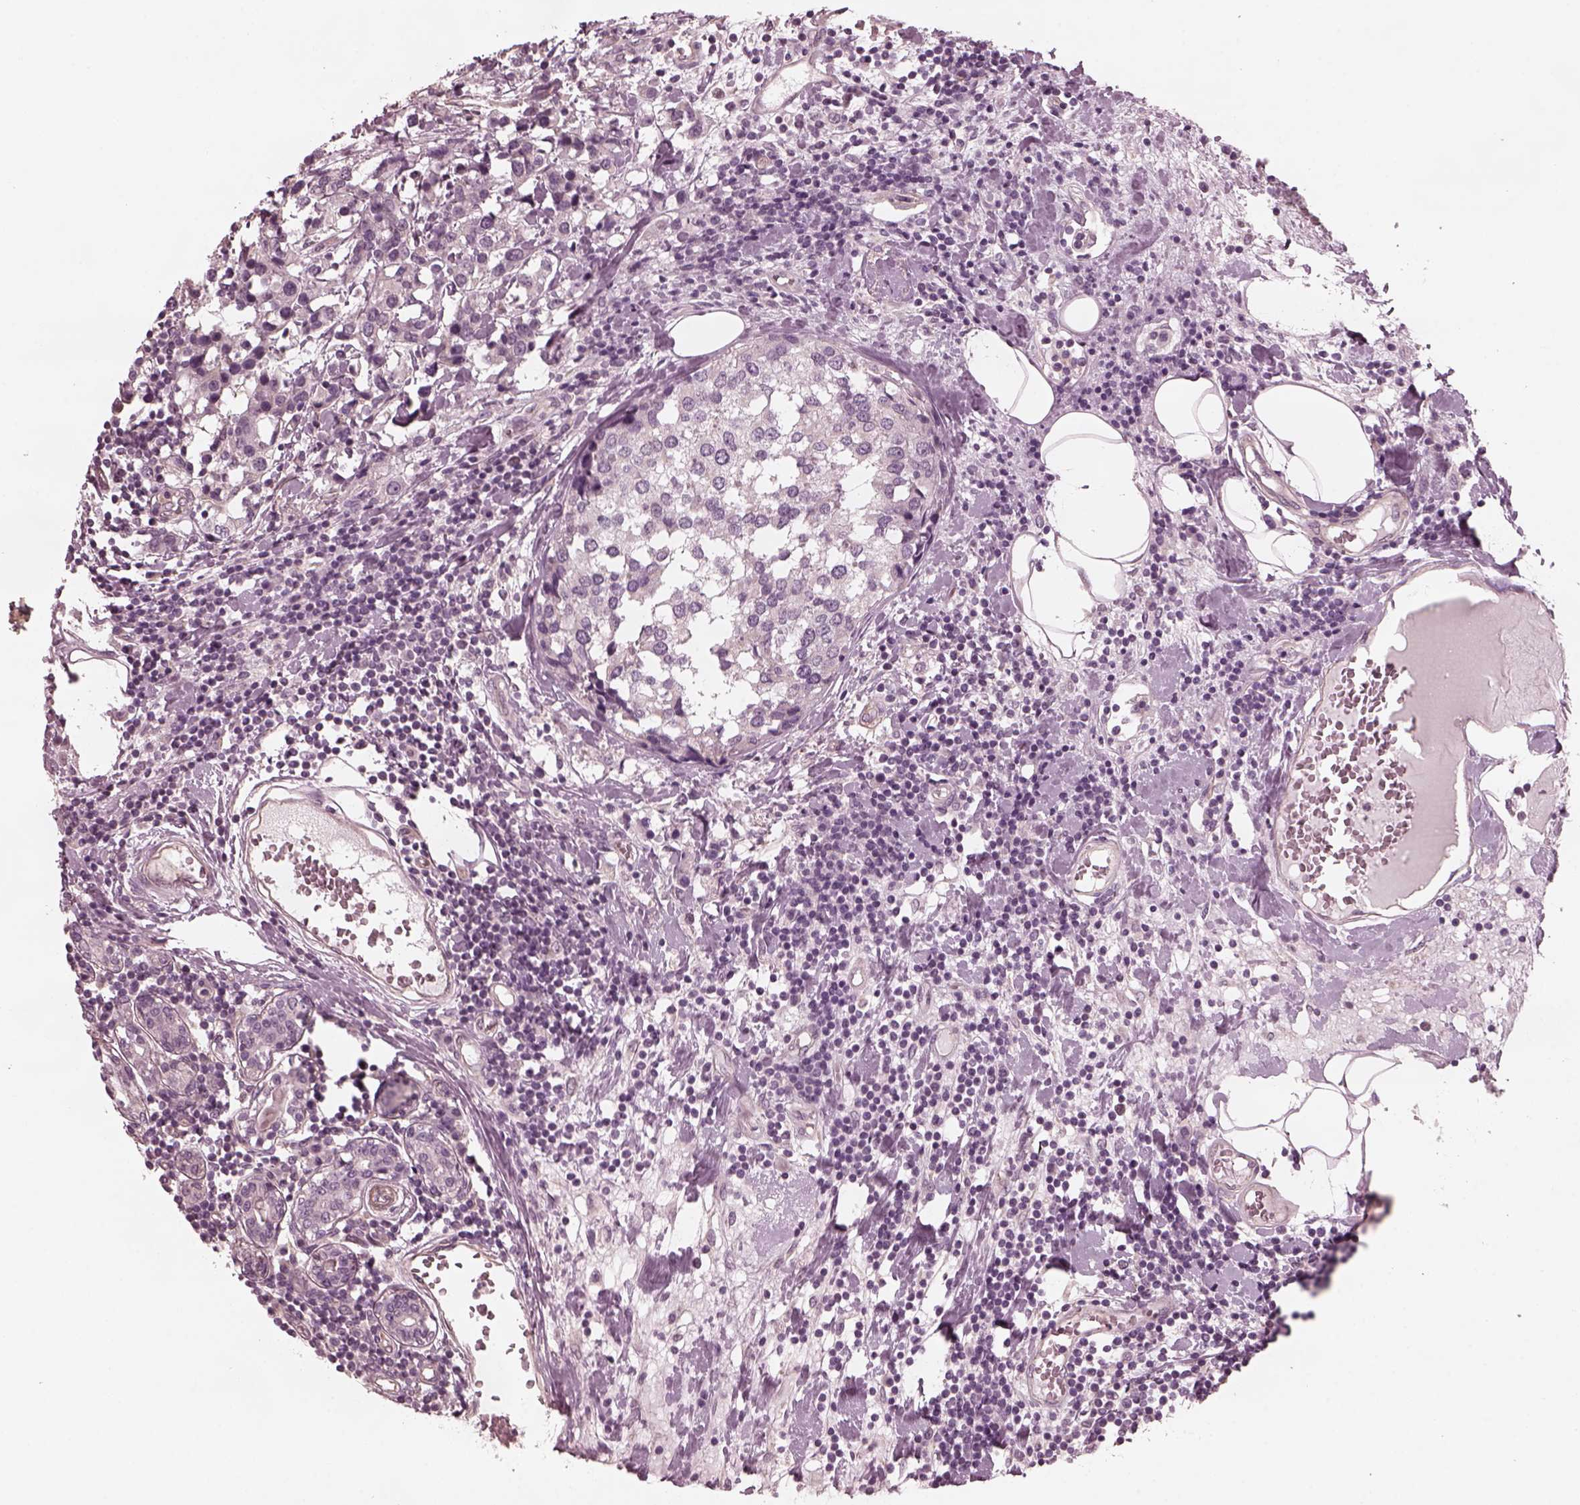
{"staining": {"intensity": "negative", "quantity": "none", "location": "none"}, "tissue": "breast cancer", "cell_type": "Tumor cells", "image_type": "cancer", "snomed": [{"axis": "morphology", "description": "Lobular carcinoma"}, {"axis": "topography", "description": "Breast"}], "caption": "Breast cancer (lobular carcinoma) stained for a protein using IHC shows no positivity tumor cells.", "gene": "KIF6", "patient": {"sex": "female", "age": 59}}